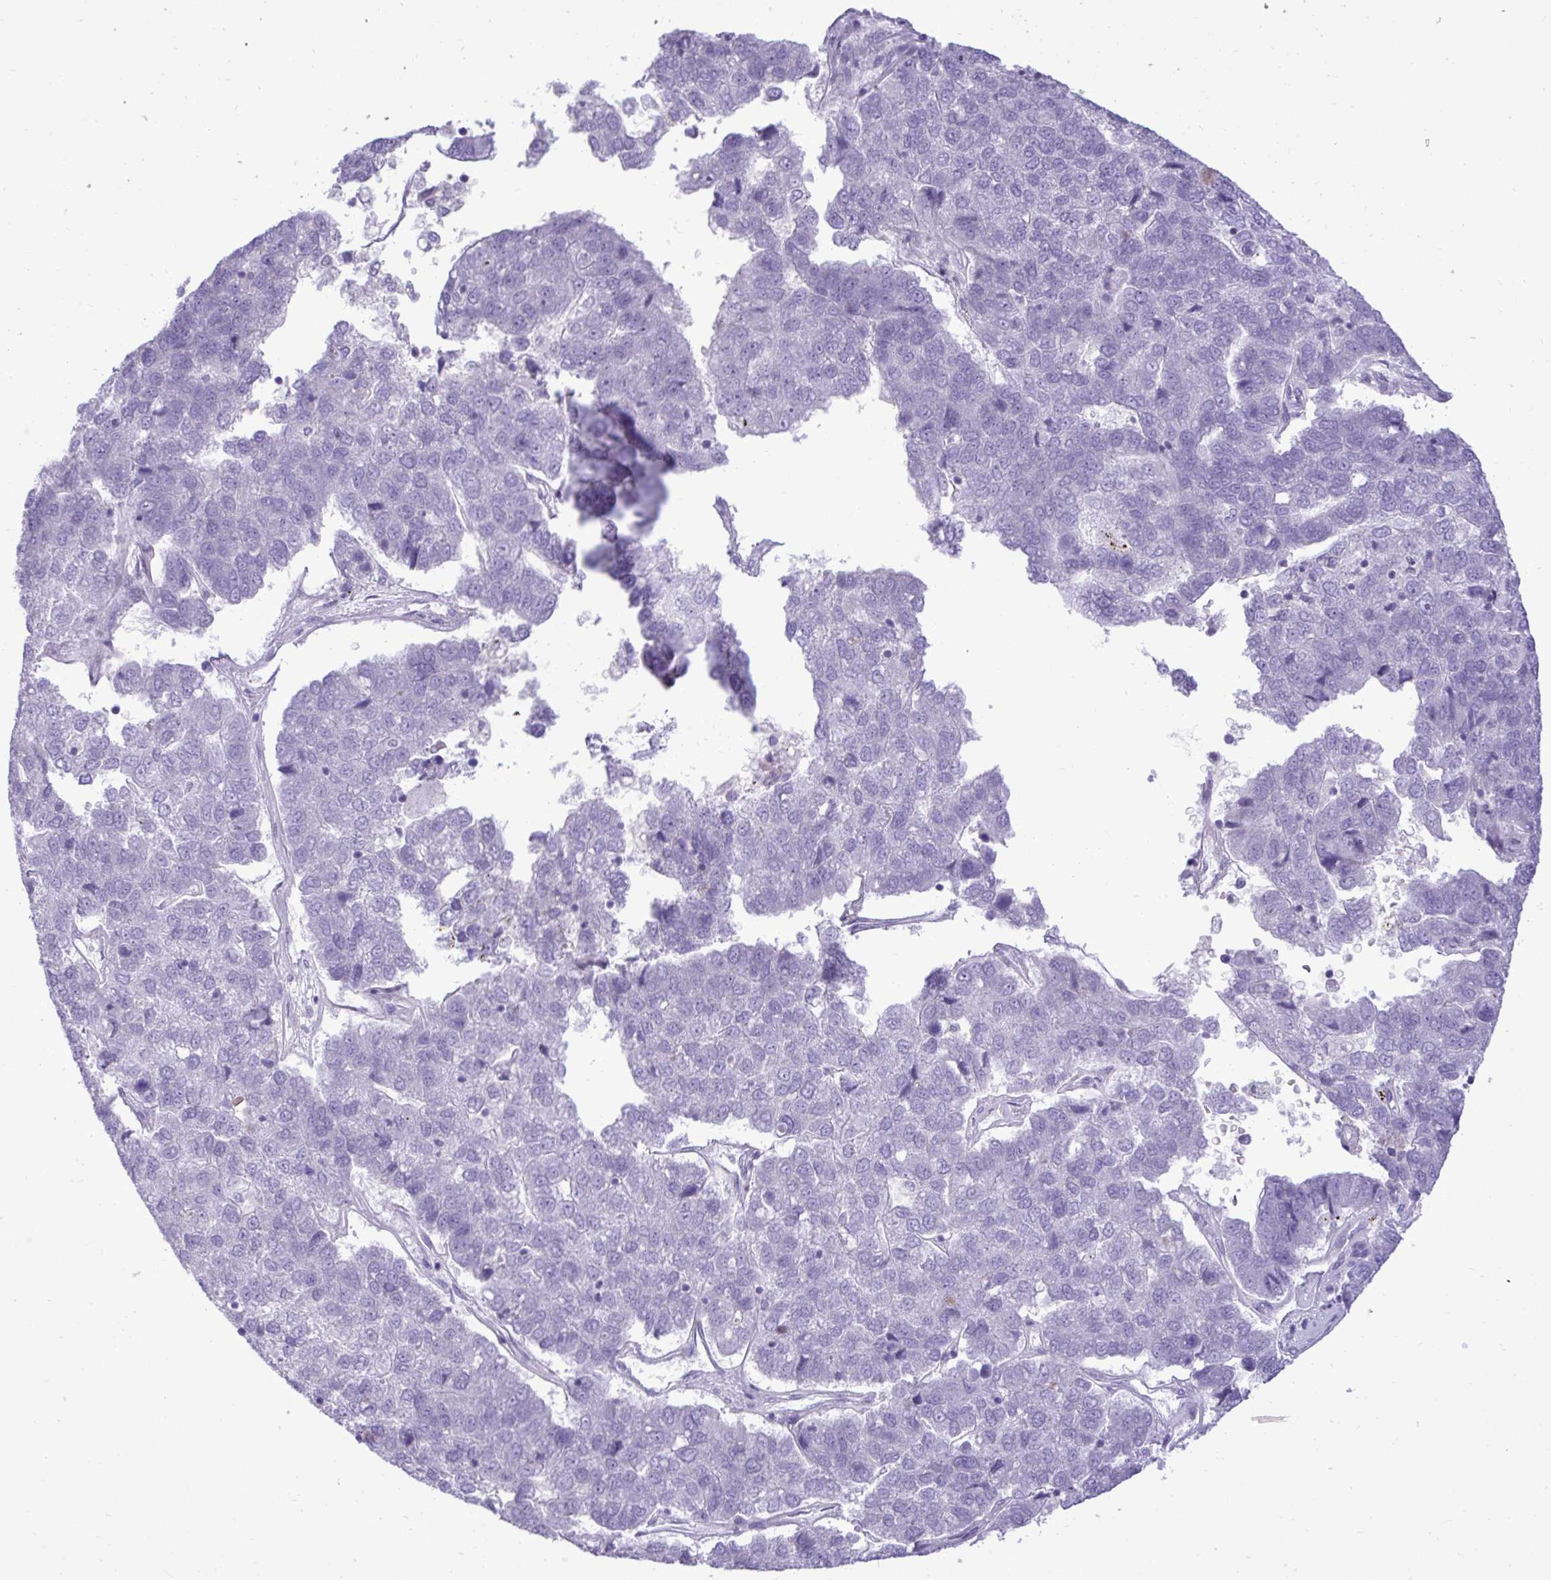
{"staining": {"intensity": "negative", "quantity": "none", "location": "none"}, "tissue": "pancreatic cancer", "cell_type": "Tumor cells", "image_type": "cancer", "snomed": [{"axis": "morphology", "description": "Adenocarcinoma, NOS"}, {"axis": "topography", "description": "Pancreas"}], "caption": "The photomicrograph reveals no staining of tumor cells in pancreatic cancer.", "gene": "SPAG1", "patient": {"sex": "female", "age": 61}}